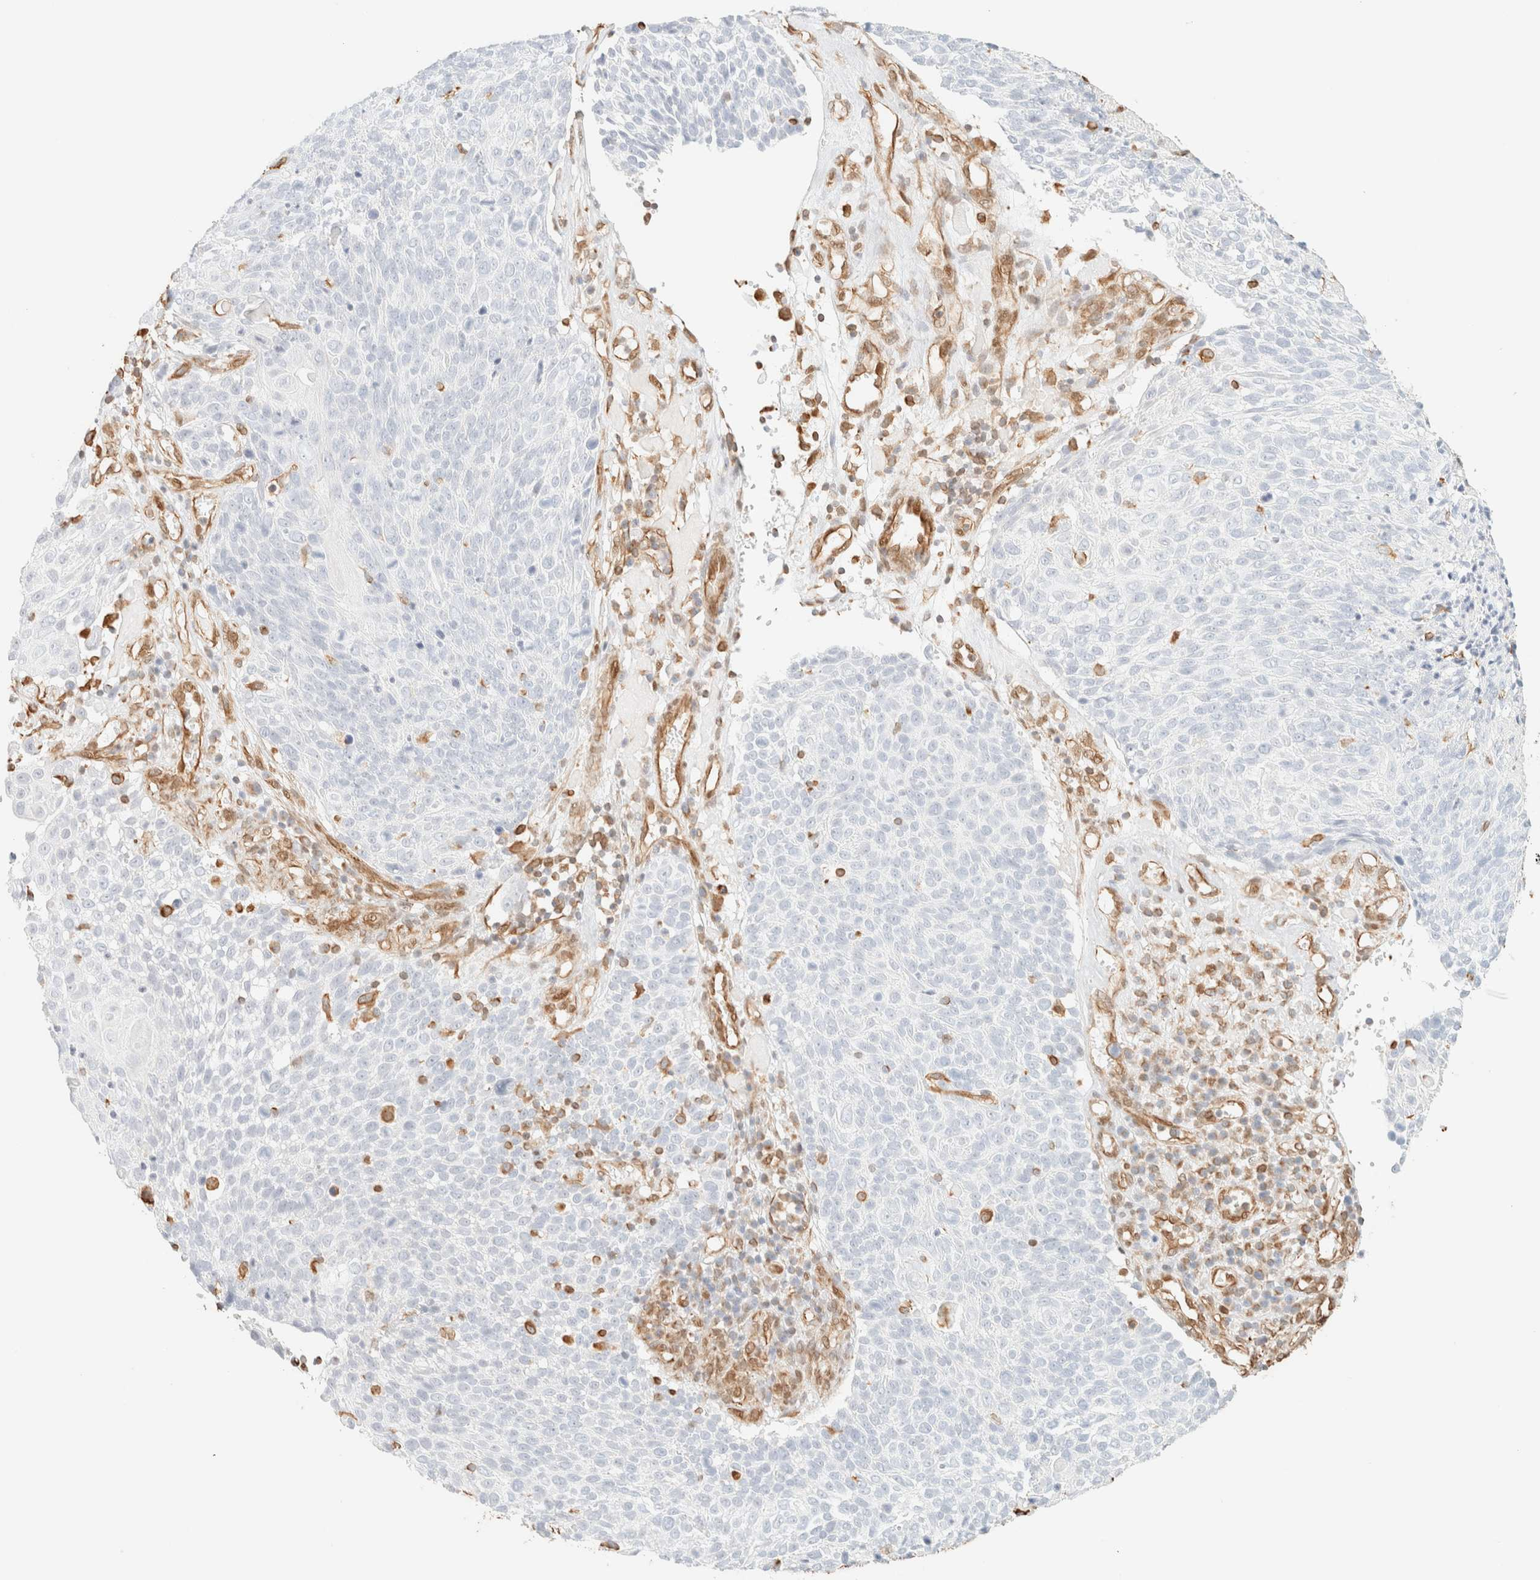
{"staining": {"intensity": "negative", "quantity": "none", "location": "none"}, "tissue": "cervical cancer", "cell_type": "Tumor cells", "image_type": "cancer", "snomed": [{"axis": "morphology", "description": "Squamous cell carcinoma, NOS"}, {"axis": "topography", "description": "Cervix"}], "caption": "An immunohistochemistry (IHC) histopathology image of squamous cell carcinoma (cervical) is shown. There is no staining in tumor cells of squamous cell carcinoma (cervical). Brightfield microscopy of IHC stained with DAB (3,3'-diaminobenzidine) (brown) and hematoxylin (blue), captured at high magnification.", "gene": "ZSCAN18", "patient": {"sex": "female", "age": 74}}